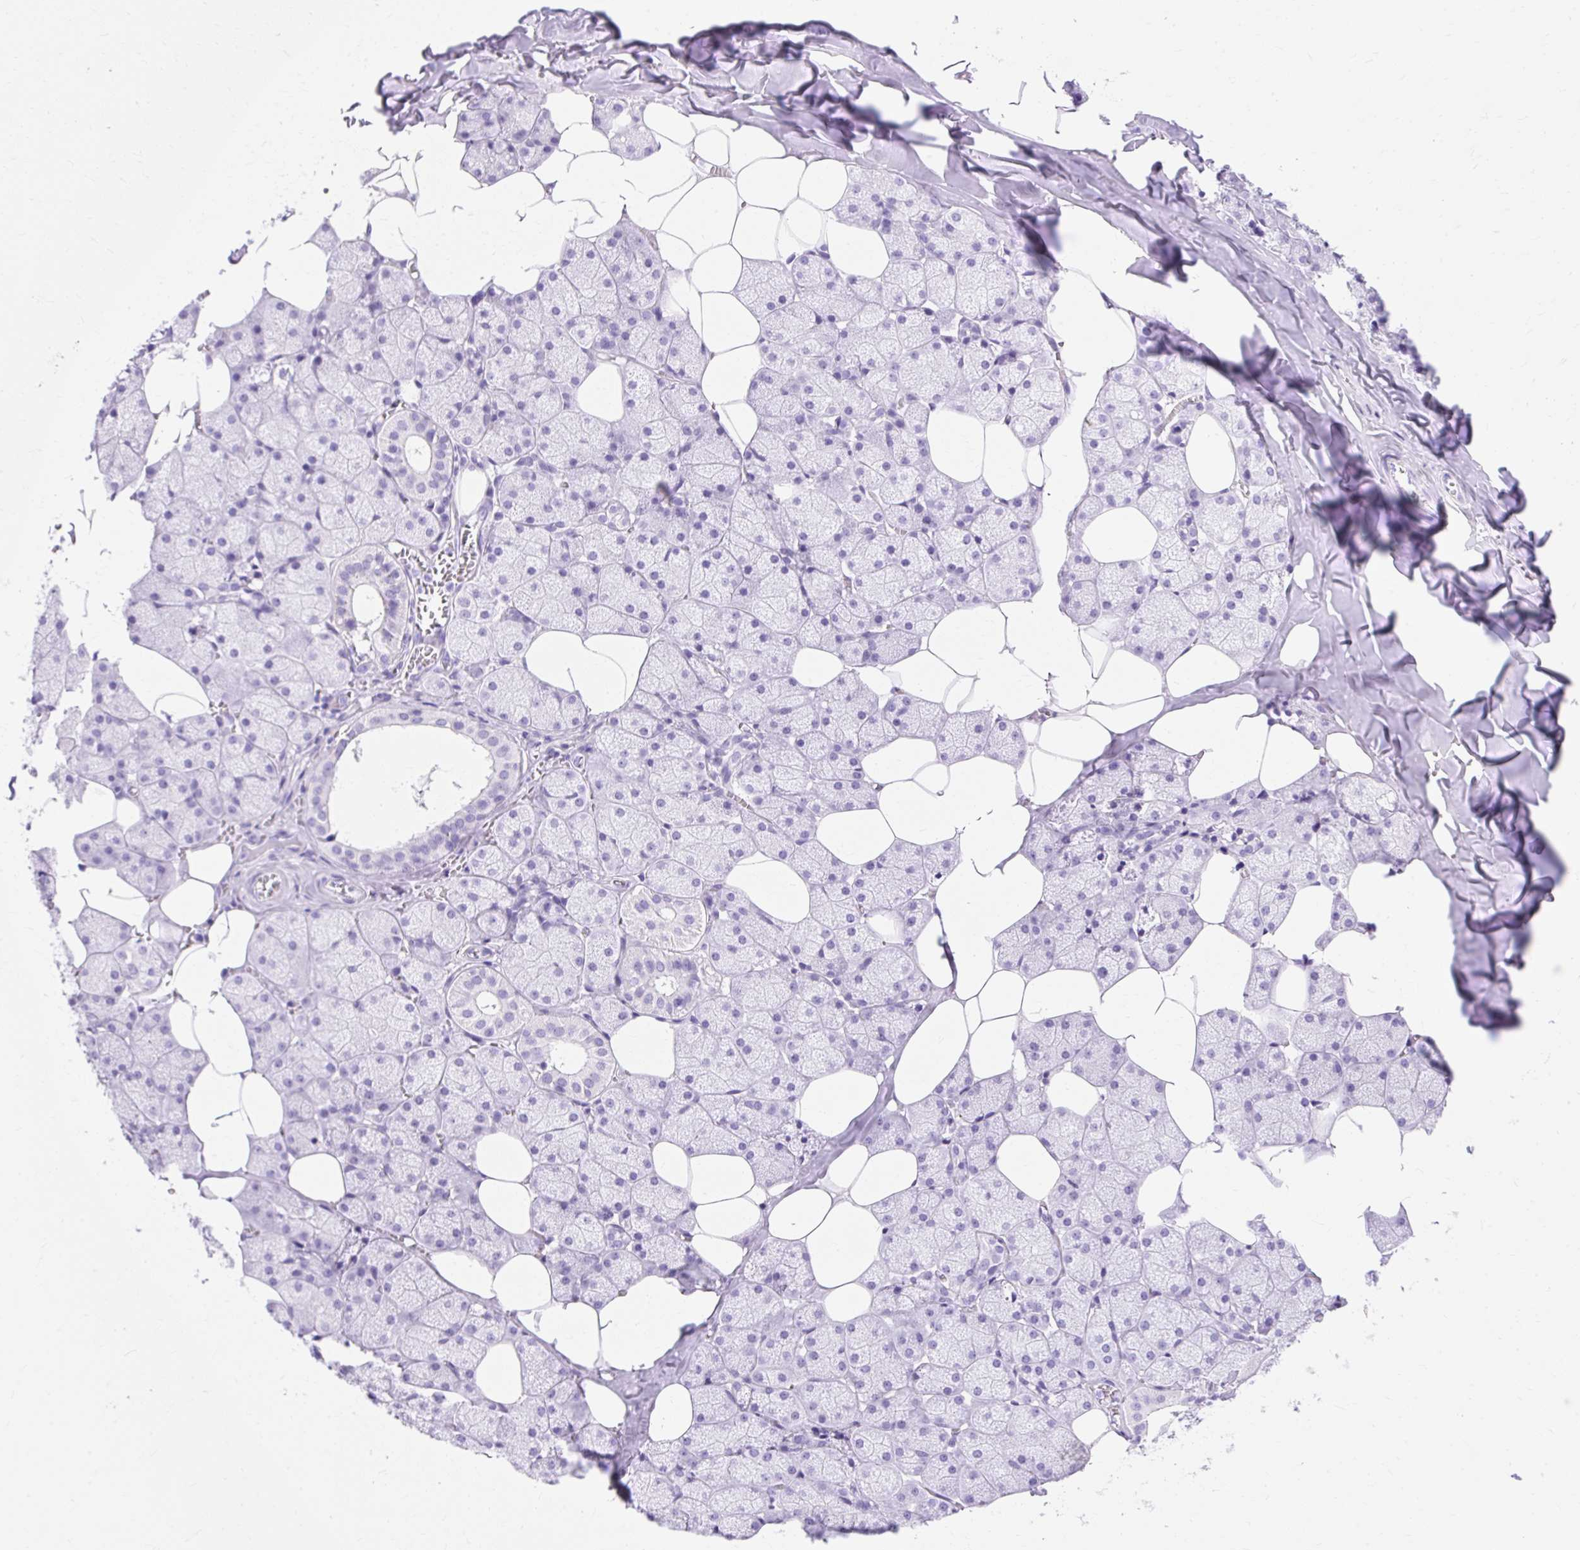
{"staining": {"intensity": "negative", "quantity": "none", "location": "none"}, "tissue": "salivary gland", "cell_type": "Glandular cells", "image_type": "normal", "snomed": [{"axis": "morphology", "description": "Normal tissue, NOS"}, {"axis": "topography", "description": "Salivary gland"}, {"axis": "topography", "description": "Peripheral nerve tissue"}], "caption": "A photomicrograph of salivary gland stained for a protein exhibits no brown staining in glandular cells.", "gene": "MBP", "patient": {"sex": "male", "age": 38}}